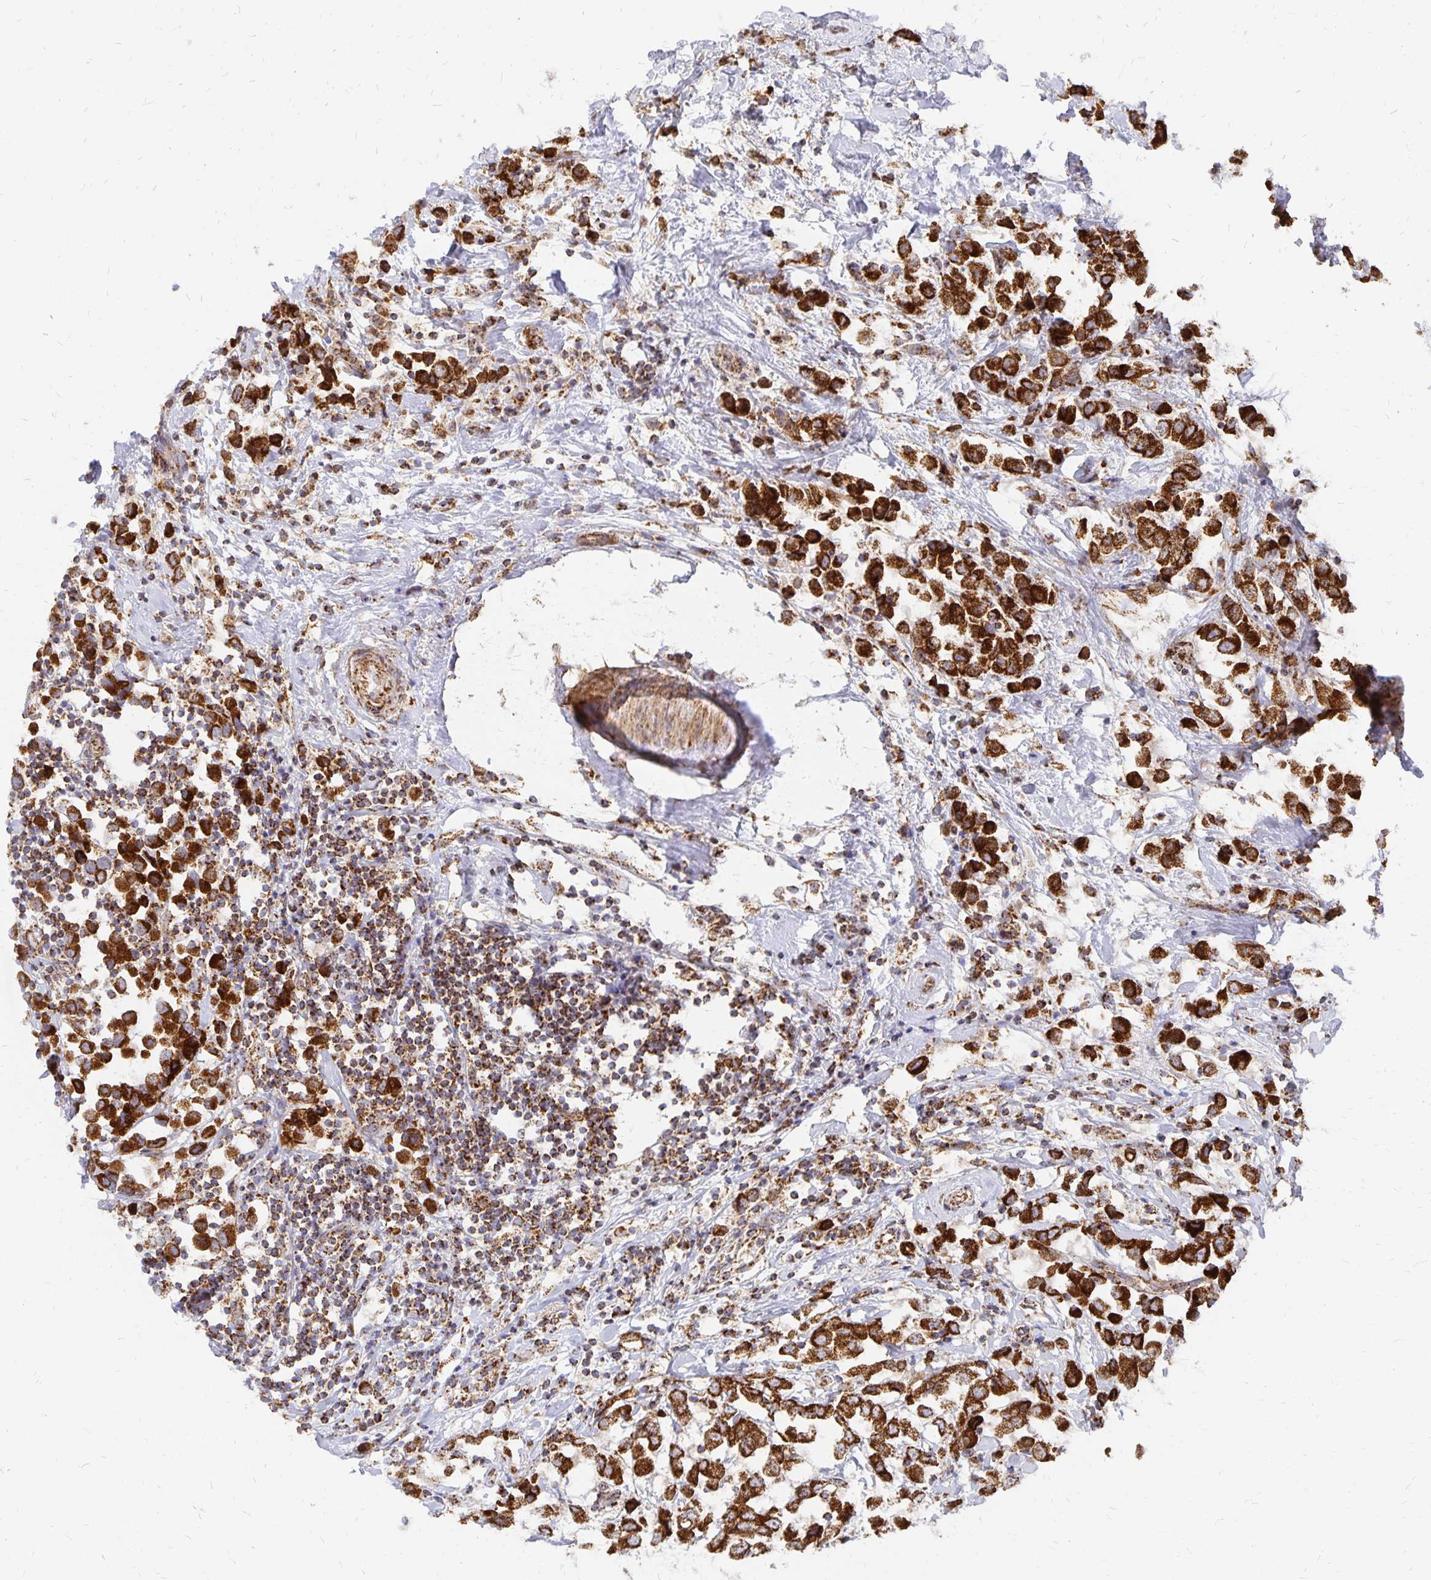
{"staining": {"intensity": "strong", "quantity": ">75%", "location": "cytoplasmic/membranous"}, "tissue": "breast cancer", "cell_type": "Tumor cells", "image_type": "cancer", "snomed": [{"axis": "morphology", "description": "Duct carcinoma"}, {"axis": "topography", "description": "Breast"}], "caption": "Strong cytoplasmic/membranous protein expression is present in about >75% of tumor cells in breast cancer (intraductal carcinoma).", "gene": "STOML2", "patient": {"sex": "female", "age": 61}}